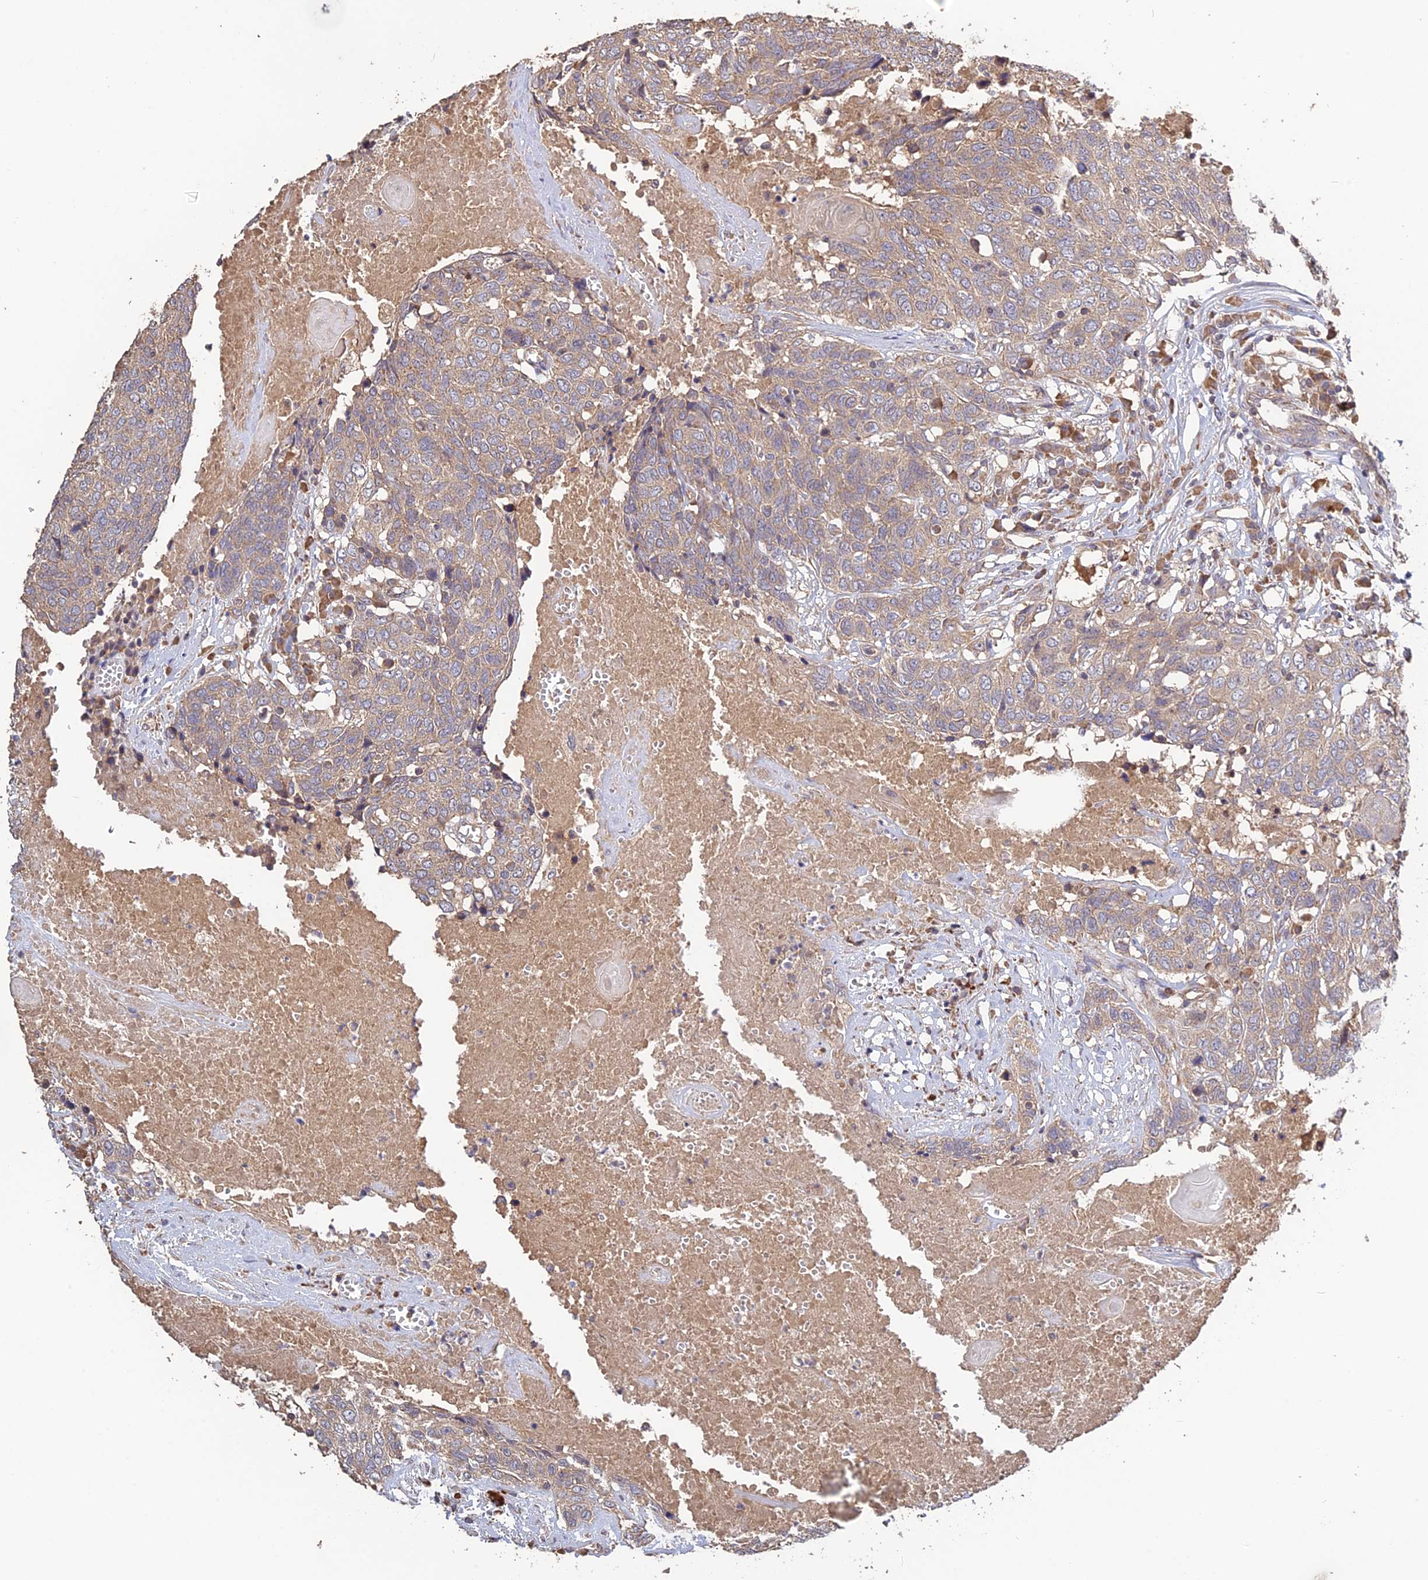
{"staining": {"intensity": "weak", "quantity": "25%-75%", "location": "cytoplasmic/membranous"}, "tissue": "head and neck cancer", "cell_type": "Tumor cells", "image_type": "cancer", "snomed": [{"axis": "morphology", "description": "Squamous cell carcinoma, NOS"}, {"axis": "topography", "description": "Head-Neck"}], "caption": "Protein expression analysis of head and neck squamous cell carcinoma shows weak cytoplasmic/membranous expression in approximately 25%-75% of tumor cells.", "gene": "ARHGAP40", "patient": {"sex": "male", "age": 66}}